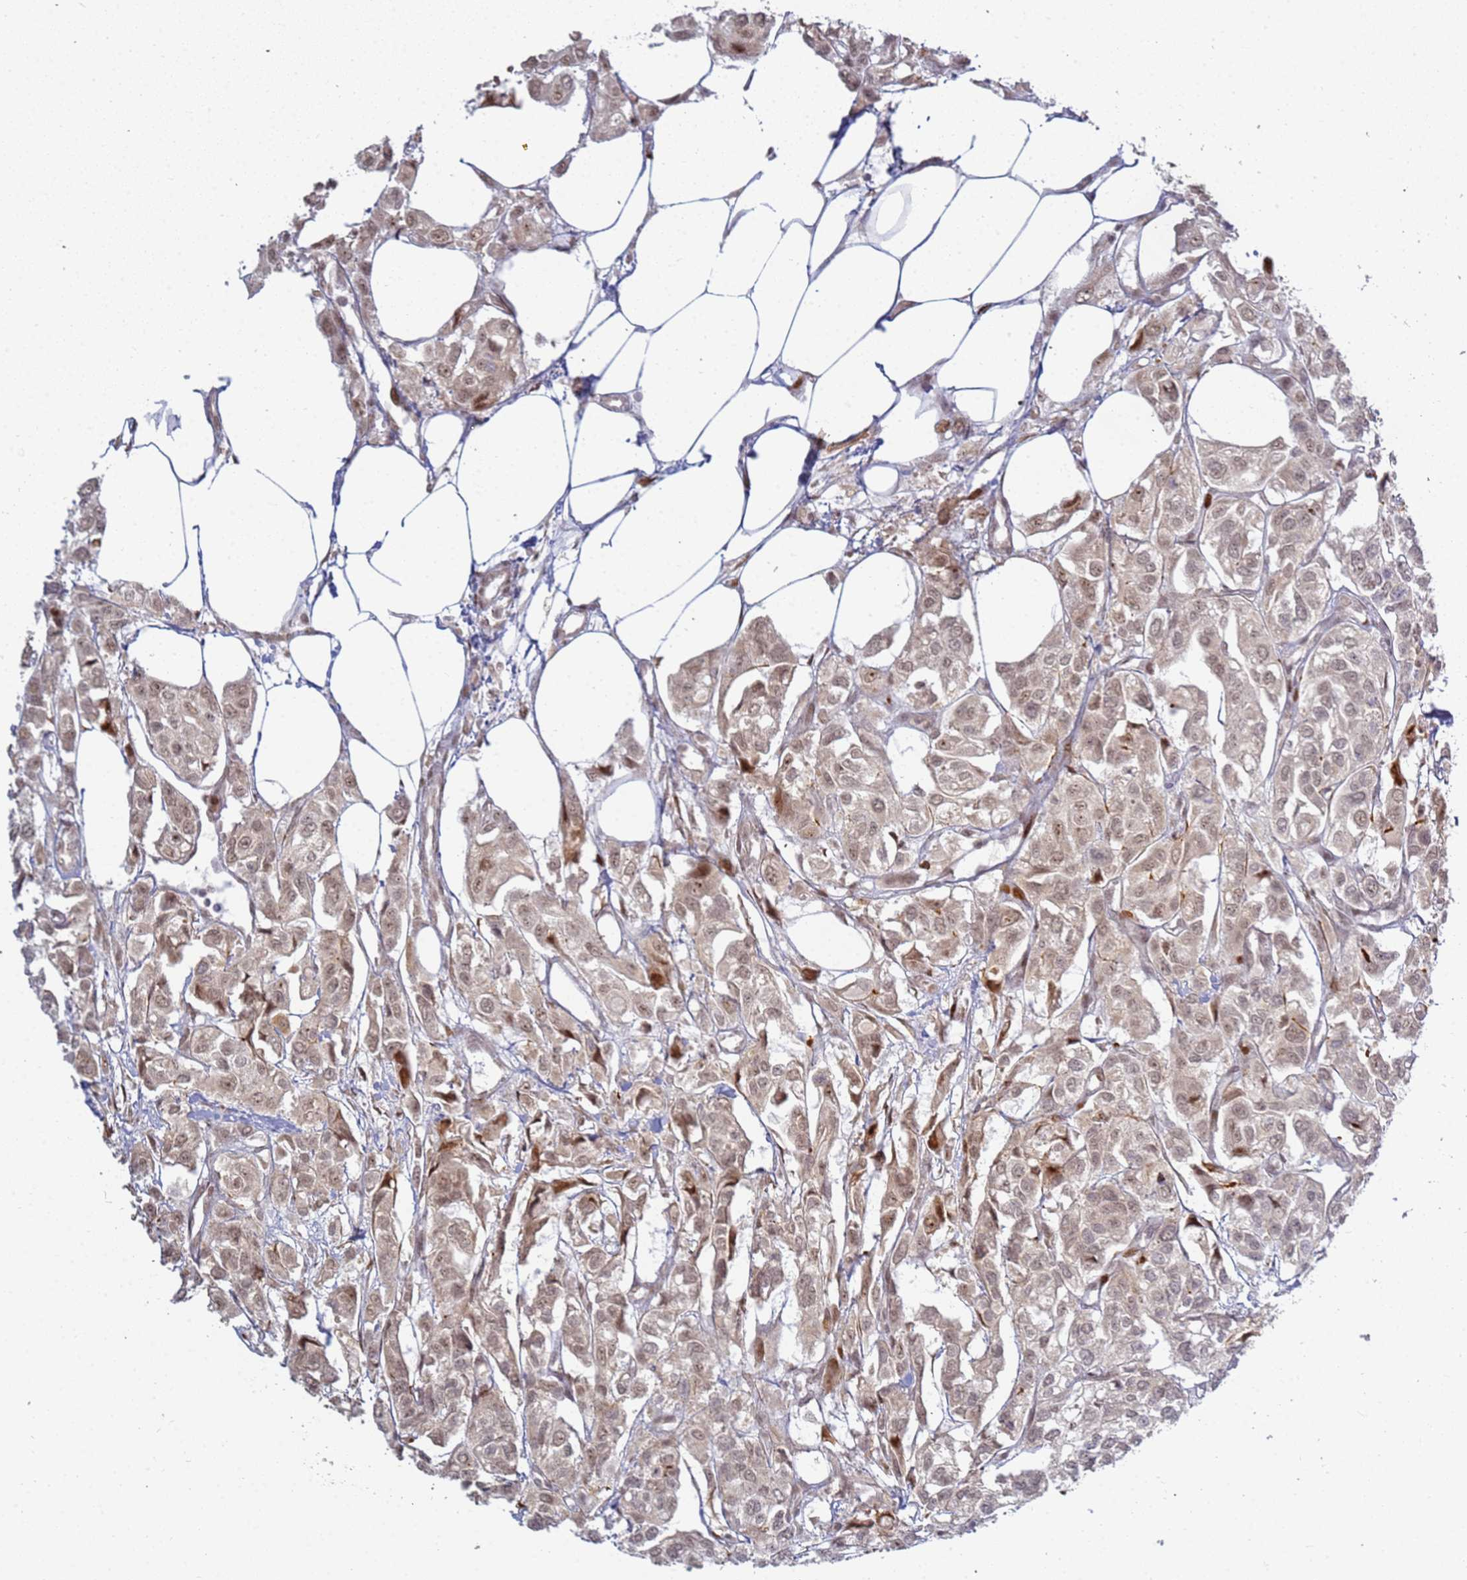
{"staining": {"intensity": "weak", "quantity": "25%-75%", "location": "nuclear"}, "tissue": "urothelial cancer", "cell_type": "Tumor cells", "image_type": "cancer", "snomed": [{"axis": "morphology", "description": "Urothelial carcinoma, High grade"}, {"axis": "topography", "description": "Urinary bladder"}], "caption": "Immunohistochemistry (IHC) photomicrograph of neoplastic tissue: high-grade urothelial carcinoma stained using immunohistochemistry demonstrates low levels of weak protein expression localized specifically in the nuclear of tumor cells, appearing as a nuclear brown color.", "gene": "ABCA2", "patient": {"sex": "male", "age": 67}}